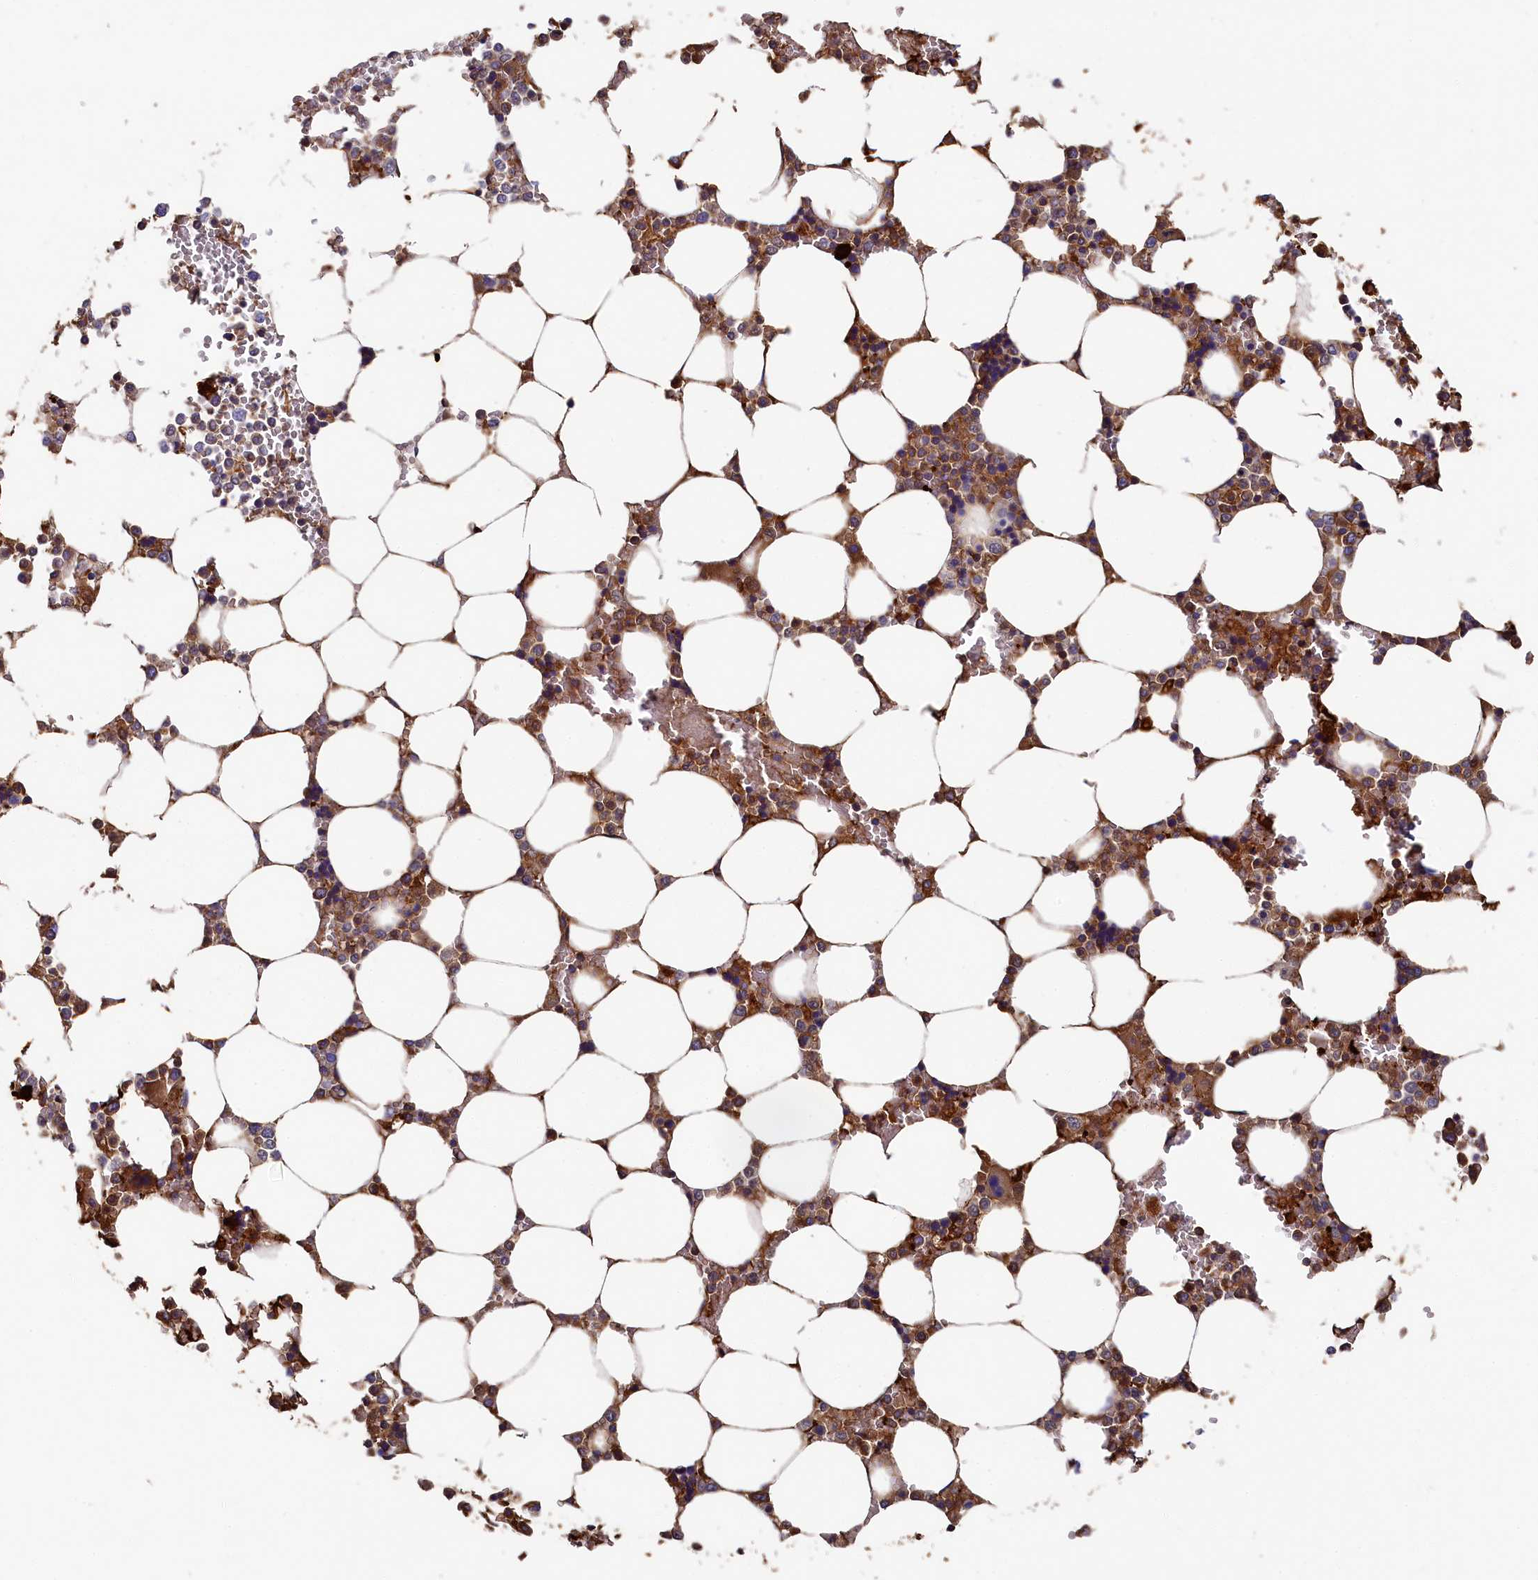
{"staining": {"intensity": "moderate", "quantity": "<25%", "location": "cytoplasmic/membranous"}, "tissue": "bone marrow", "cell_type": "Hematopoietic cells", "image_type": "normal", "snomed": [{"axis": "morphology", "description": "Normal tissue, NOS"}, {"axis": "topography", "description": "Bone marrow"}], "caption": "Immunohistochemical staining of normal bone marrow exhibits moderate cytoplasmic/membranous protein positivity in approximately <25% of hematopoietic cells. Ihc stains the protein of interest in brown and the nuclei are stained blue.", "gene": "SEC31B", "patient": {"sex": "male", "age": 64}}